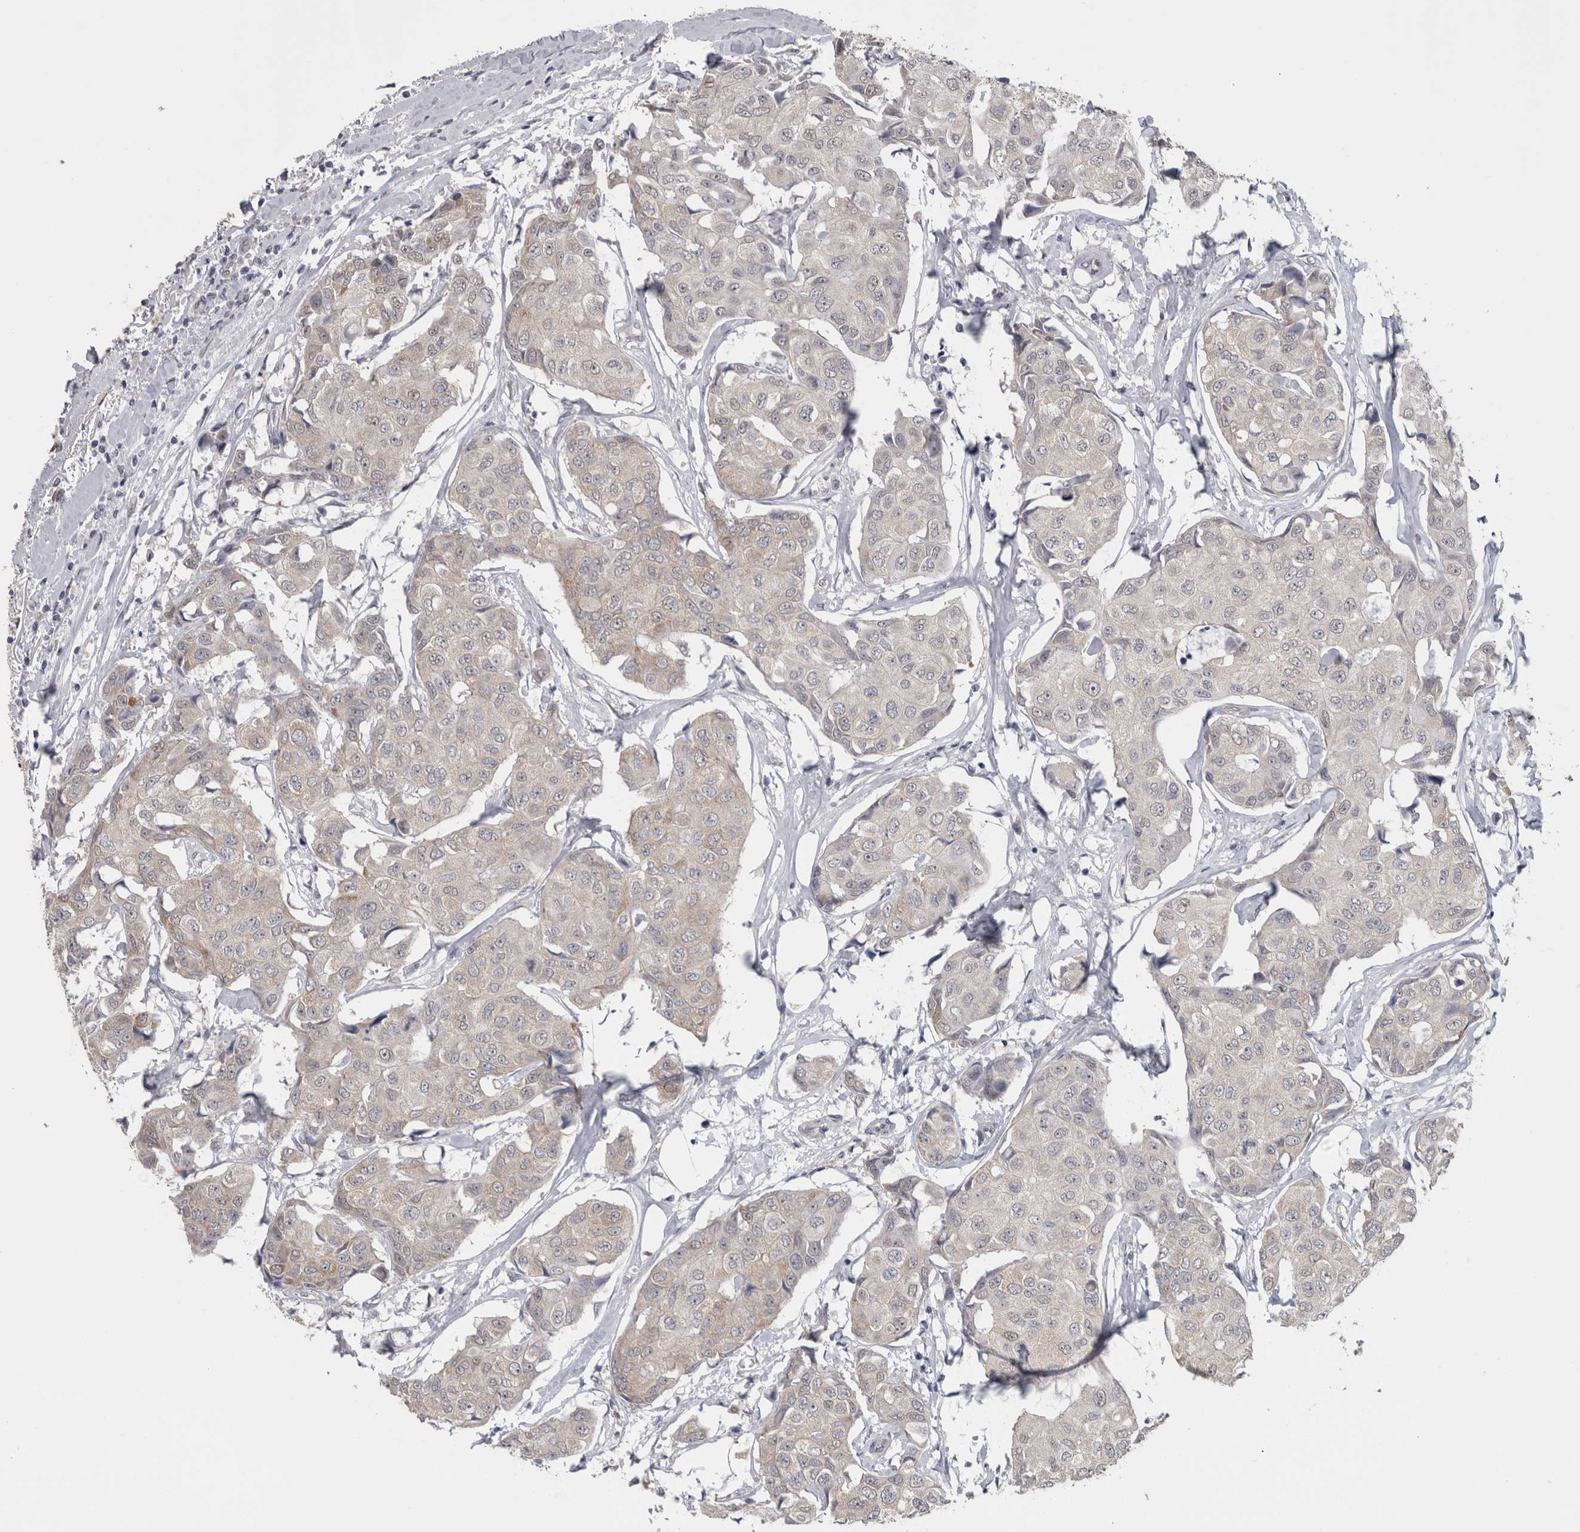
{"staining": {"intensity": "negative", "quantity": "none", "location": "none"}, "tissue": "breast cancer", "cell_type": "Tumor cells", "image_type": "cancer", "snomed": [{"axis": "morphology", "description": "Duct carcinoma"}, {"axis": "topography", "description": "Breast"}], "caption": "Intraductal carcinoma (breast) stained for a protein using IHC exhibits no expression tumor cells.", "gene": "DDX6", "patient": {"sex": "female", "age": 80}}